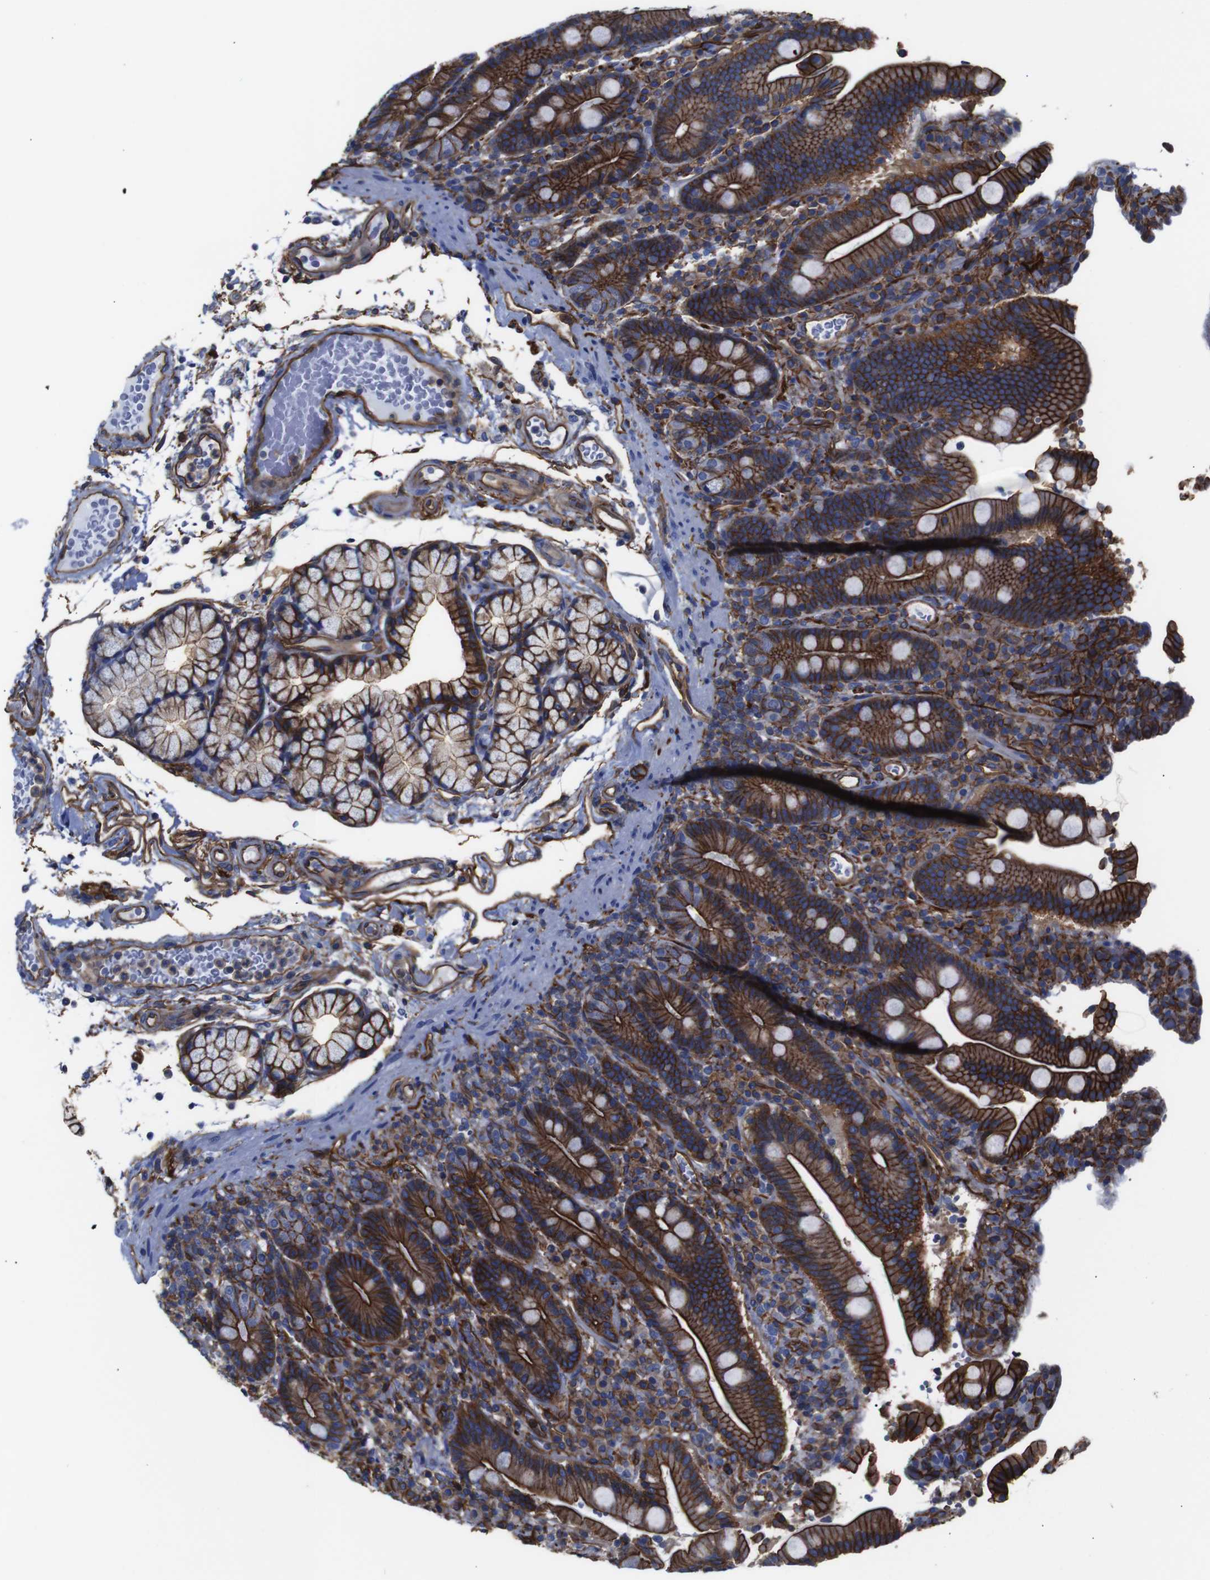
{"staining": {"intensity": "strong", "quantity": ">75%", "location": "cytoplasmic/membranous"}, "tissue": "duodenum", "cell_type": "Glandular cells", "image_type": "normal", "snomed": [{"axis": "morphology", "description": "Normal tissue, NOS"}, {"axis": "topography", "description": "Small intestine, NOS"}], "caption": "Protein staining reveals strong cytoplasmic/membranous staining in approximately >75% of glandular cells in benign duodenum. Immunohistochemistry stains the protein in brown and the nuclei are stained blue.", "gene": "SPTBN1", "patient": {"sex": "female", "age": 71}}